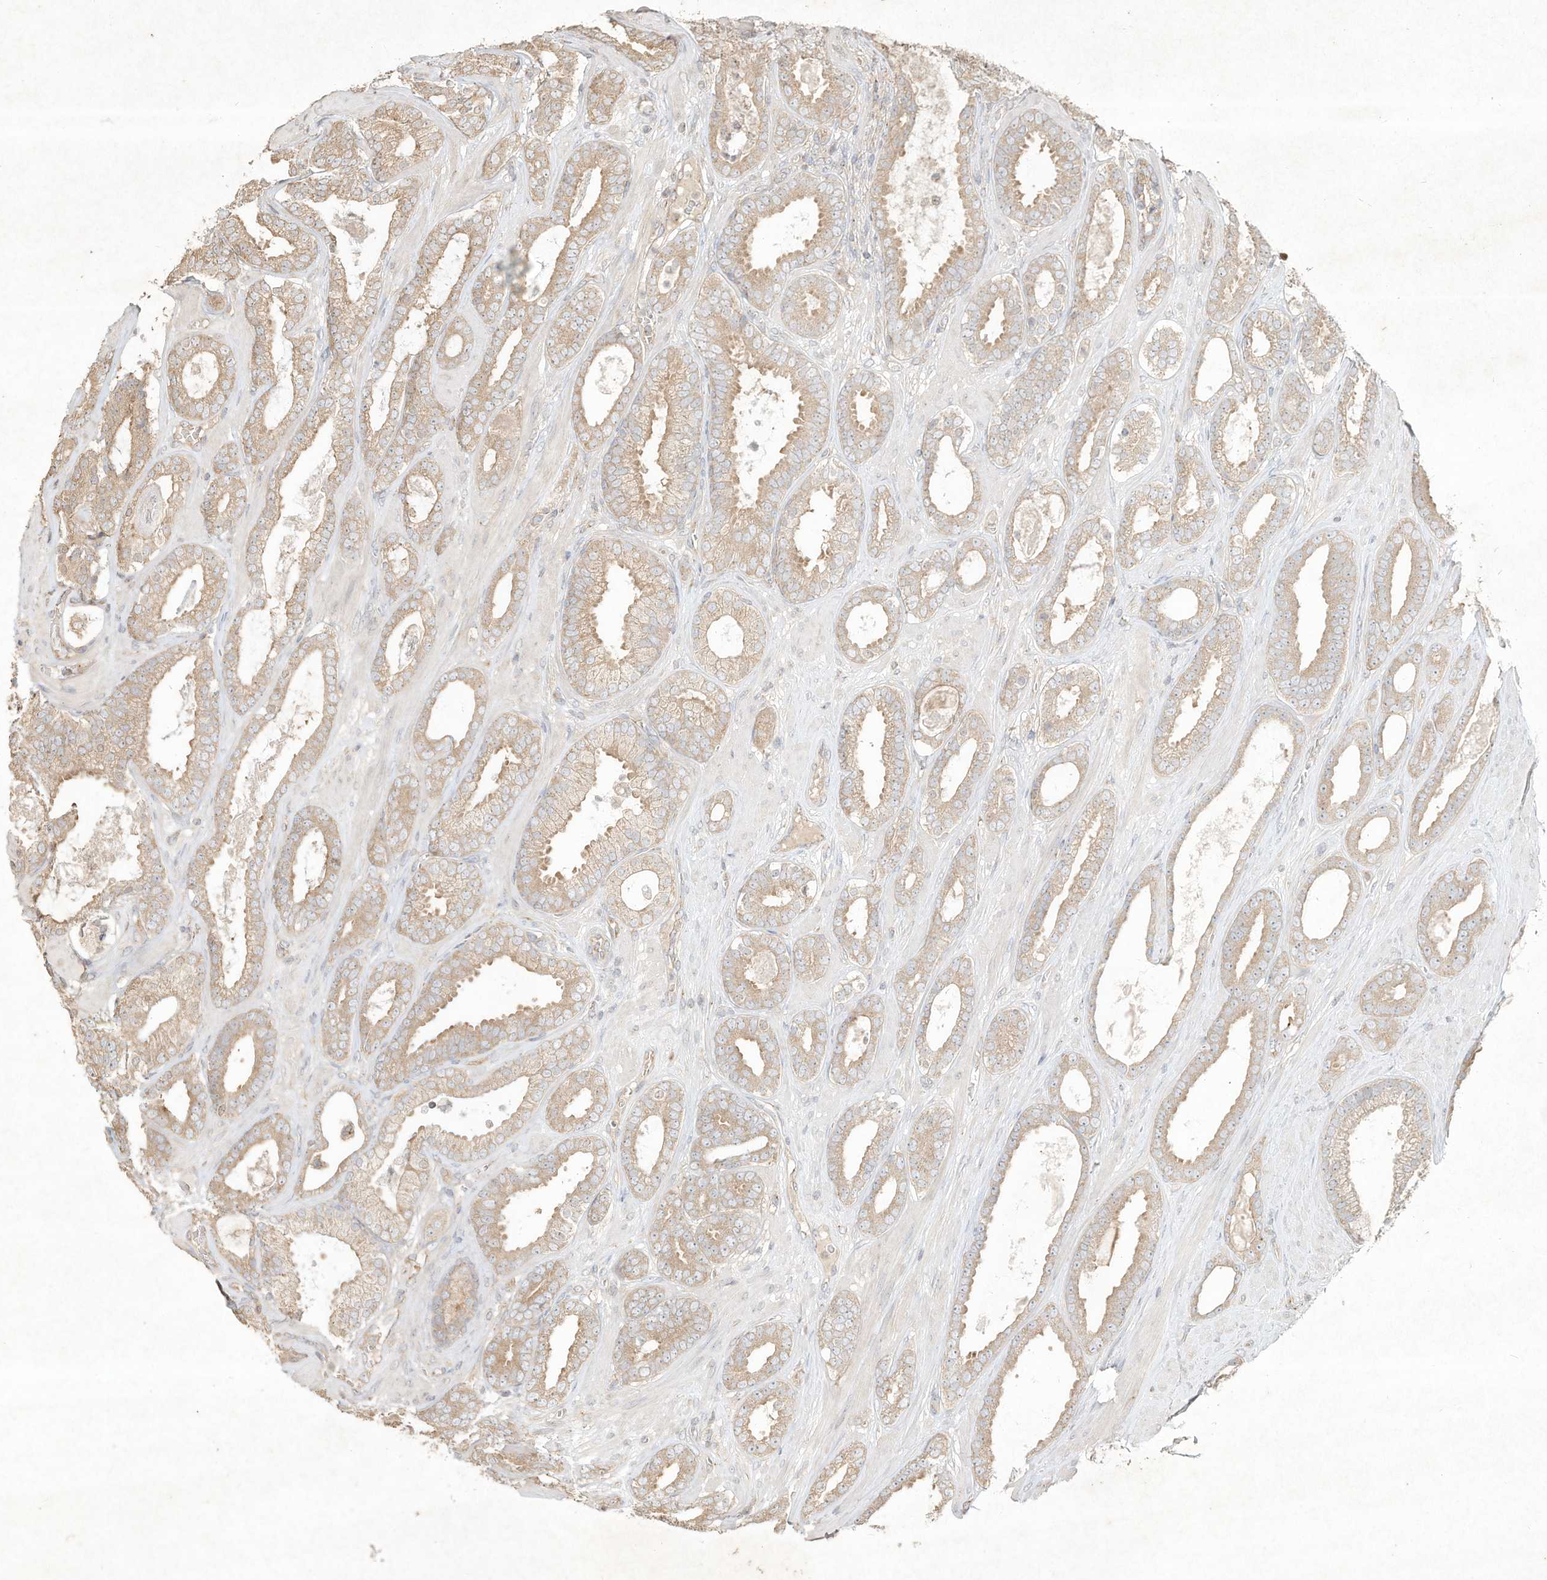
{"staining": {"intensity": "weak", "quantity": "25%-75%", "location": "cytoplasmic/membranous"}, "tissue": "prostate cancer", "cell_type": "Tumor cells", "image_type": "cancer", "snomed": [{"axis": "morphology", "description": "Adenocarcinoma, High grade"}, {"axis": "topography", "description": "Prostate"}], "caption": "Human high-grade adenocarcinoma (prostate) stained with a brown dye shows weak cytoplasmic/membranous positive staining in about 25%-75% of tumor cells.", "gene": "DYNC1I2", "patient": {"sex": "male", "age": 60}}